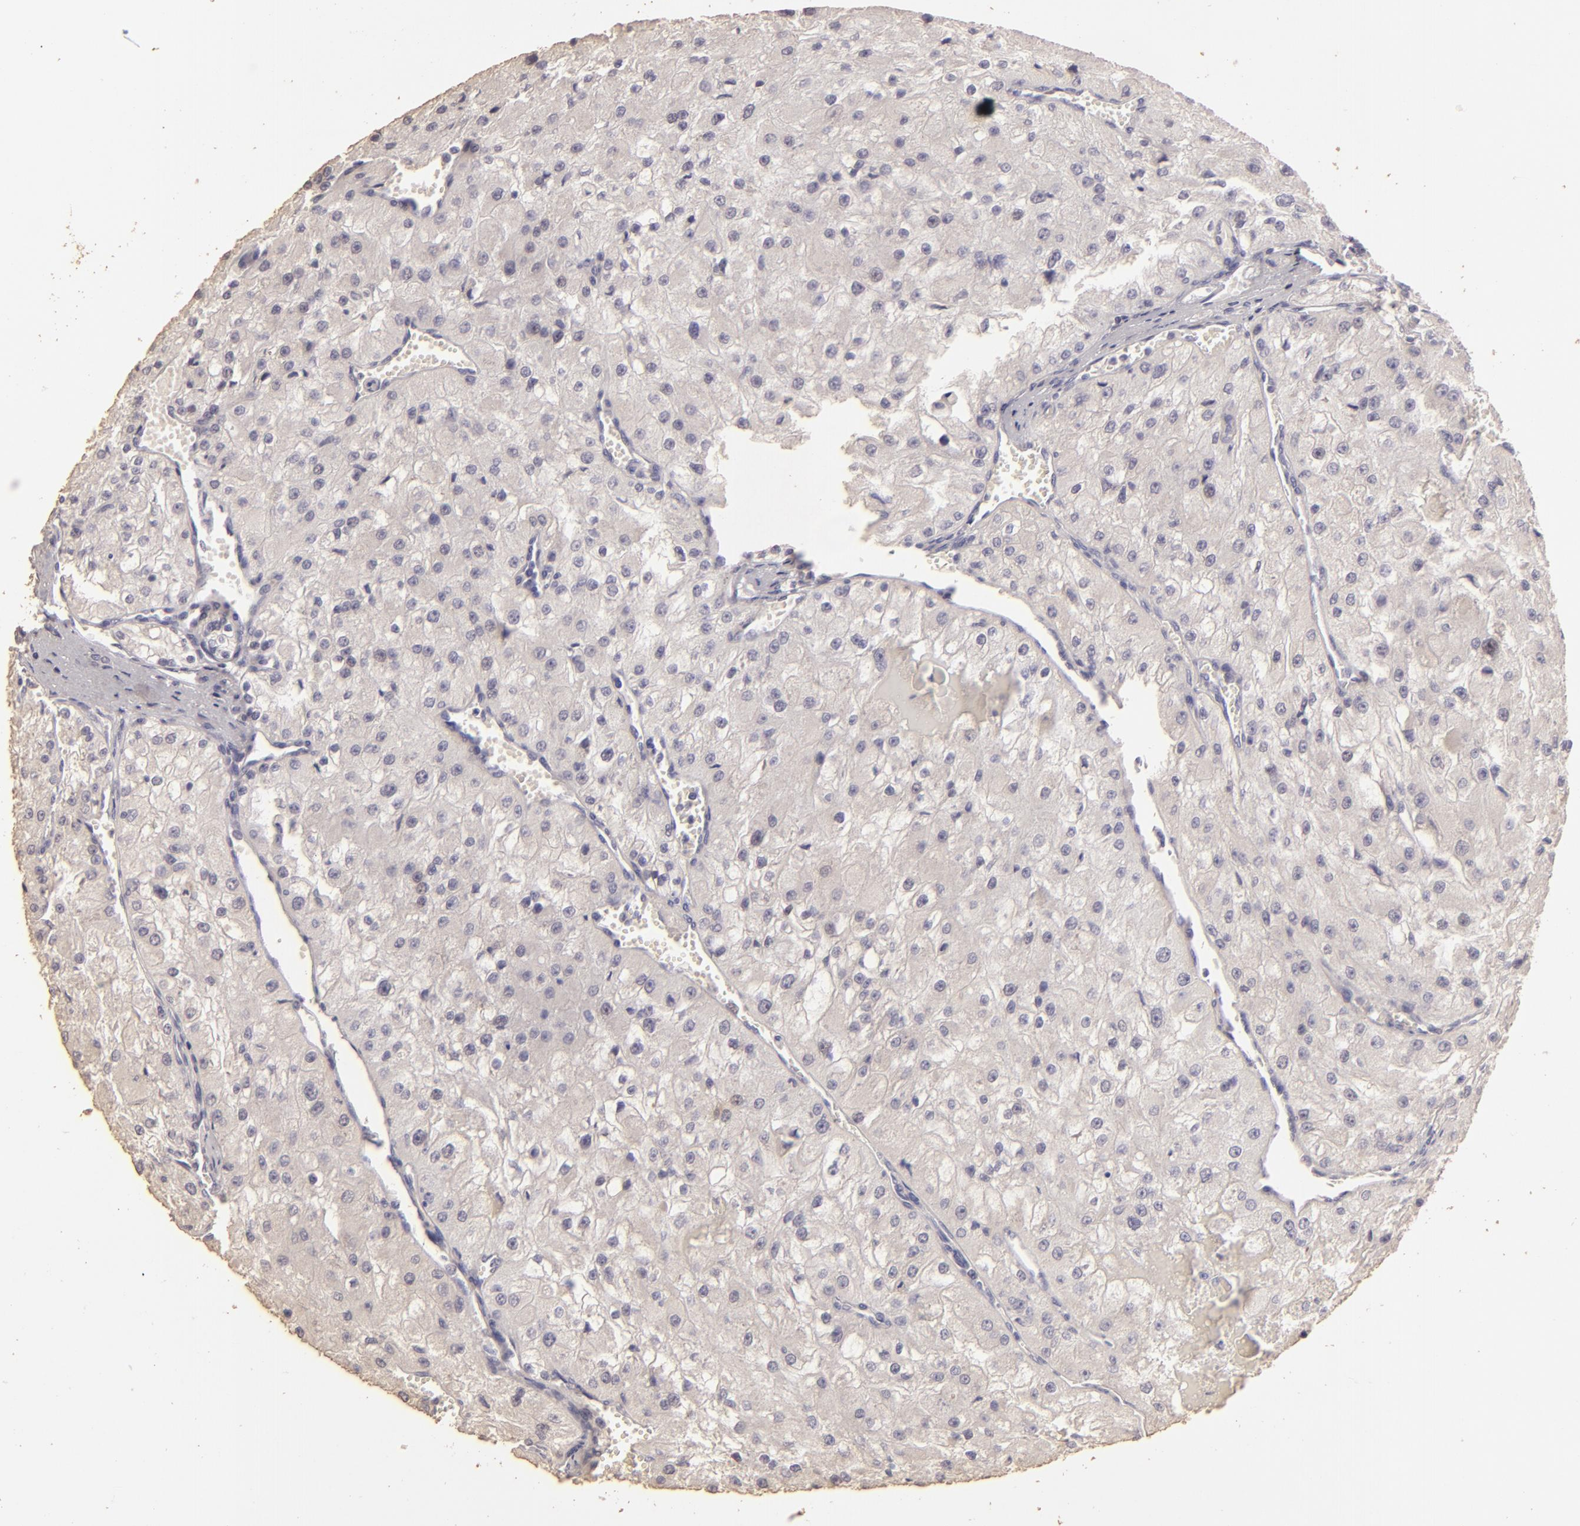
{"staining": {"intensity": "negative", "quantity": "none", "location": "none"}, "tissue": "renal cancer", "cell_type": "Tumor cells", "image_type": "cancer", "snomed": [{"axis": "morphology", "description": "Adenocarcinoma, NOS"}, {"axis": "topography", "description": "Kidney"}], "caption": "An immunohistochemistry (IHC) photomicrograph of adenocarcinoma (renal) is shown. There is no staining in tumor cells of adenocarcinoma (renal).", "gene": "BCL2L13", "patient": {"sex": "female", "age": 74}}